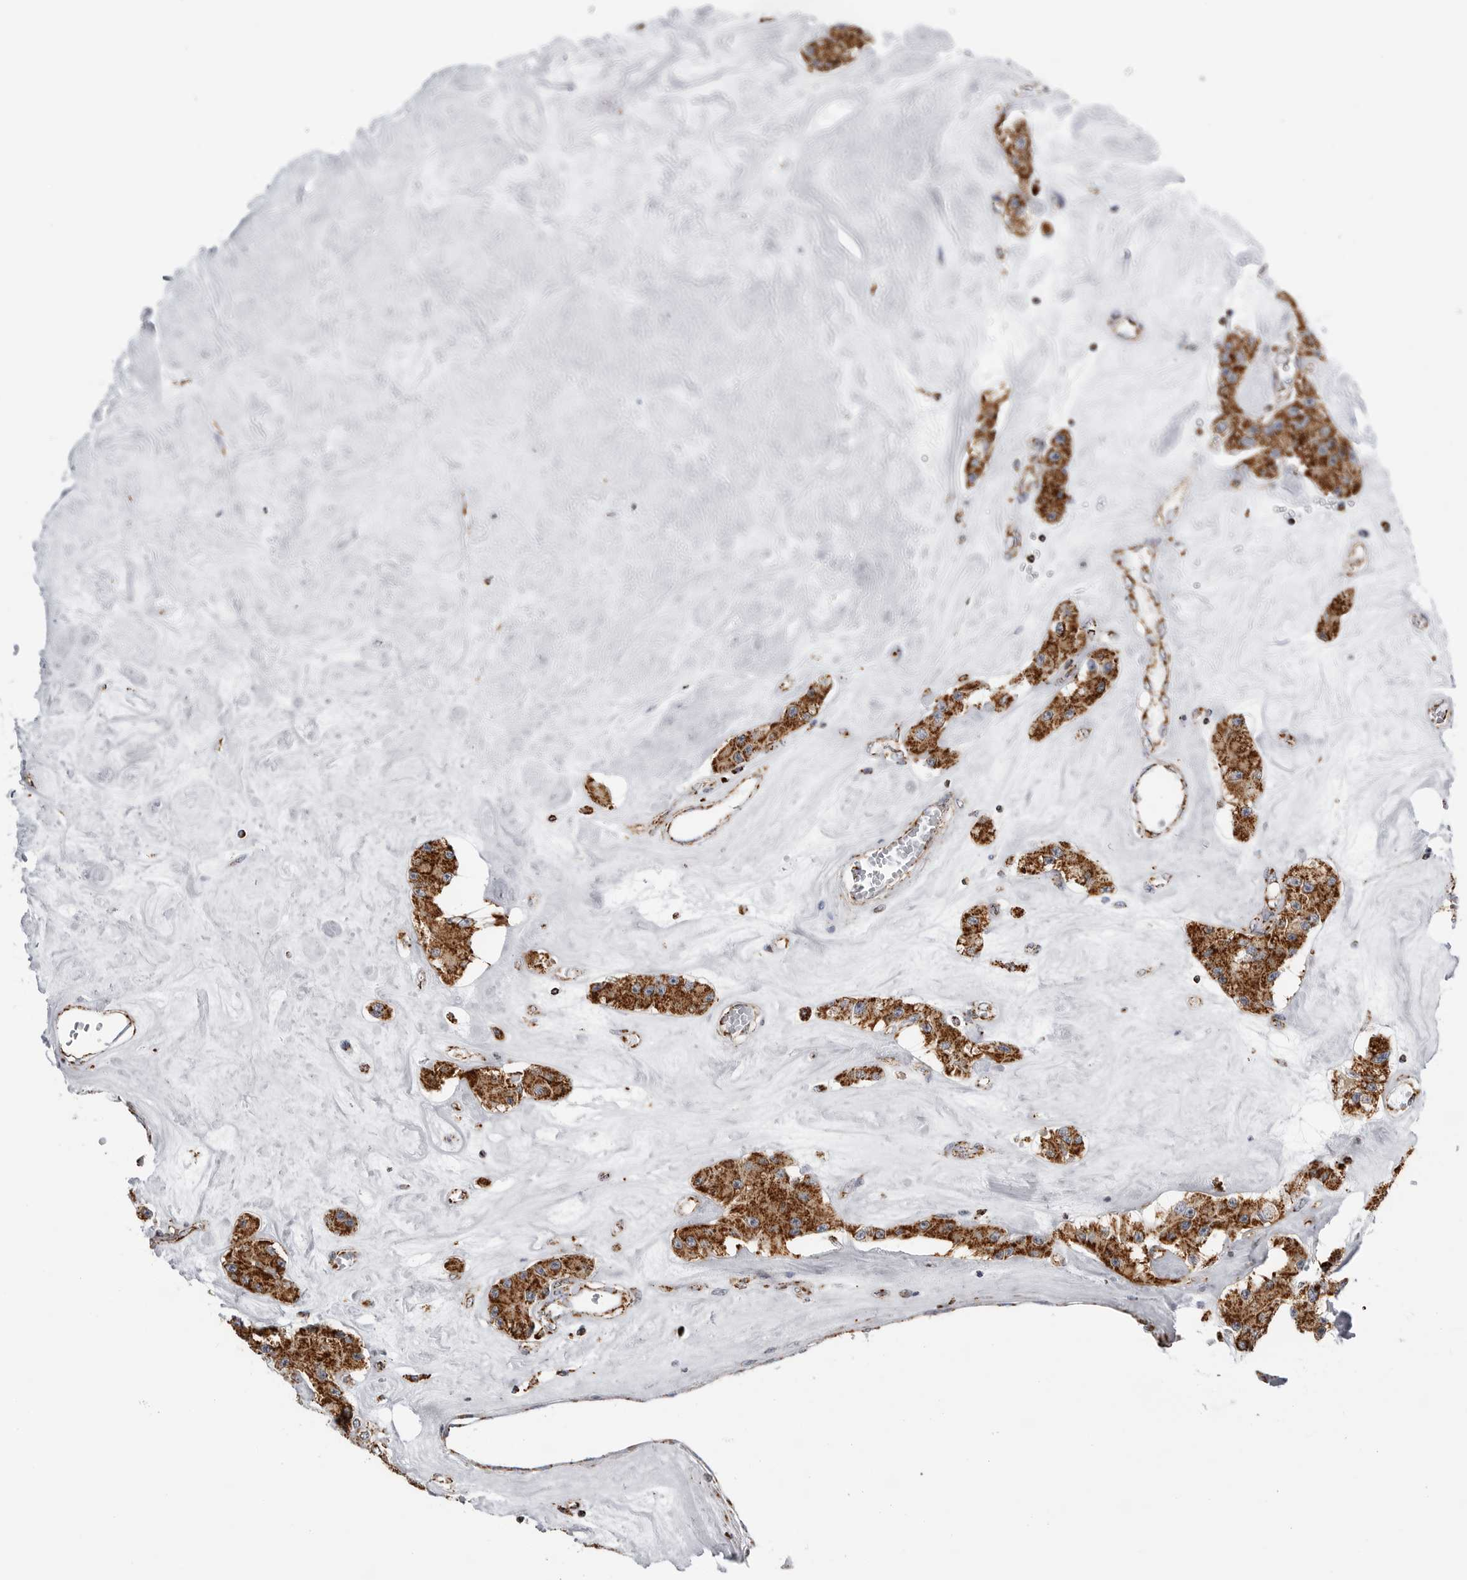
{"staining": {"intensity": "strong", "quantity": ">75%", "location": "cytoplasmic/membranous"}, "tissue": "carcinoid", "cell_type": "Tumor cells", "image_type": "cancer", "snomed": [{"axis": "morphology", "description": "Carcinoid, malignant, NOS"}, {"axis": "topography", "description": "Pancreas"}], "caption": "Tumor cells reveal strong cytoplasmic/membranous expression in approximately >75% of cells in carcinoid.", "gene": "COX5A", "patient": {"sex": "male", "age": 41}}